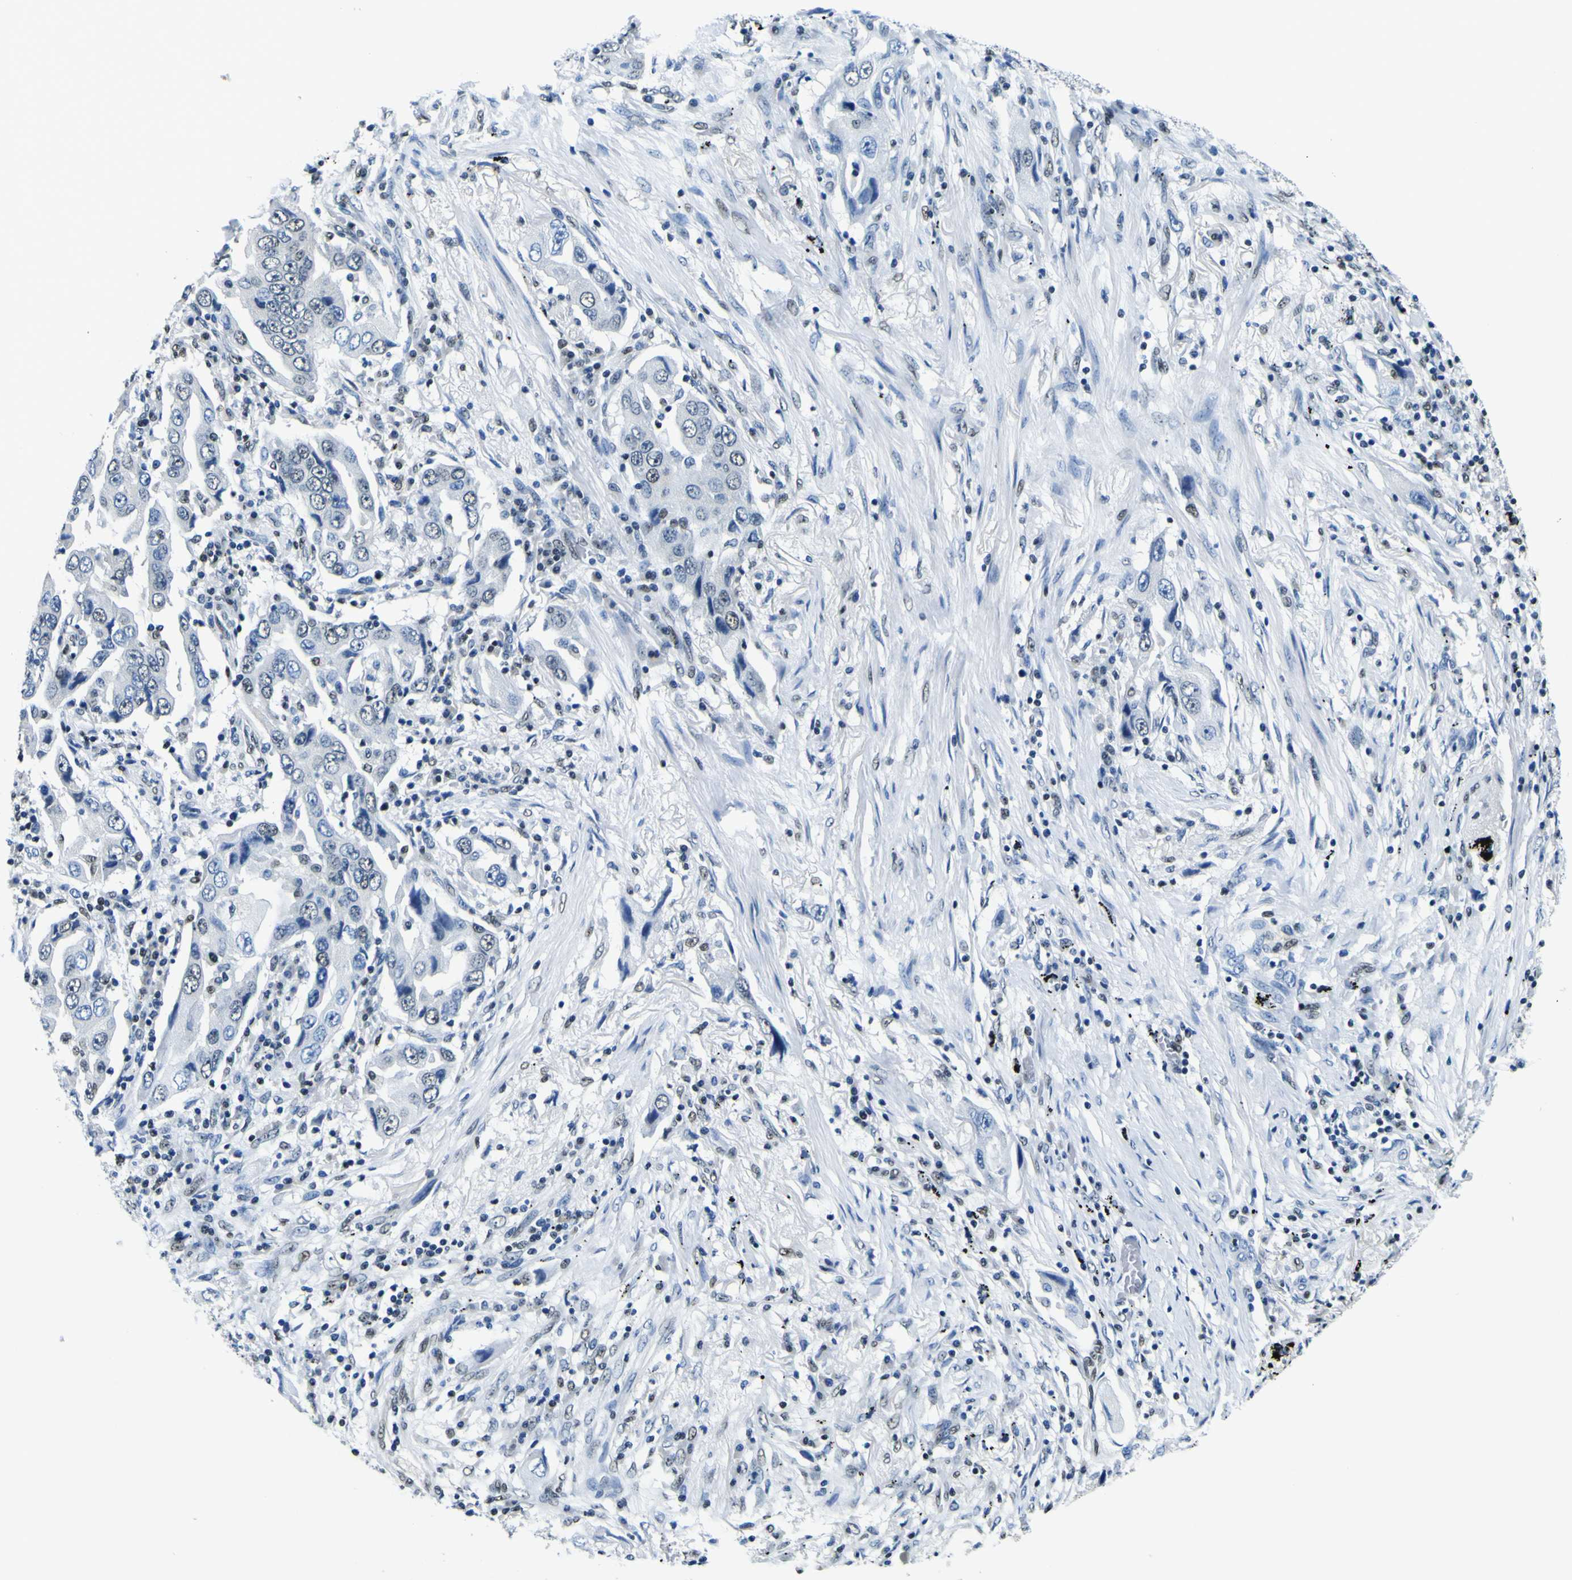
{"staining": {"intensity": "weak", "quantity": "<25%", "location": "nuclear"}, "tissue": "lung cancer", "cell_type": "Tumor cells", "image_type": "cancer", "snomed": [{"axis": "morphology", "description": "Adenocarcinoma, NOS"}, {"axis": "topography", "description": "Lung"}], "caption": "This is an immunohistochemistry micrograph of human lung adenocarcinoma. There is no staining in tumor cells.", "gene": "SP1", "patient": {"sex": "female", "age": 65}}